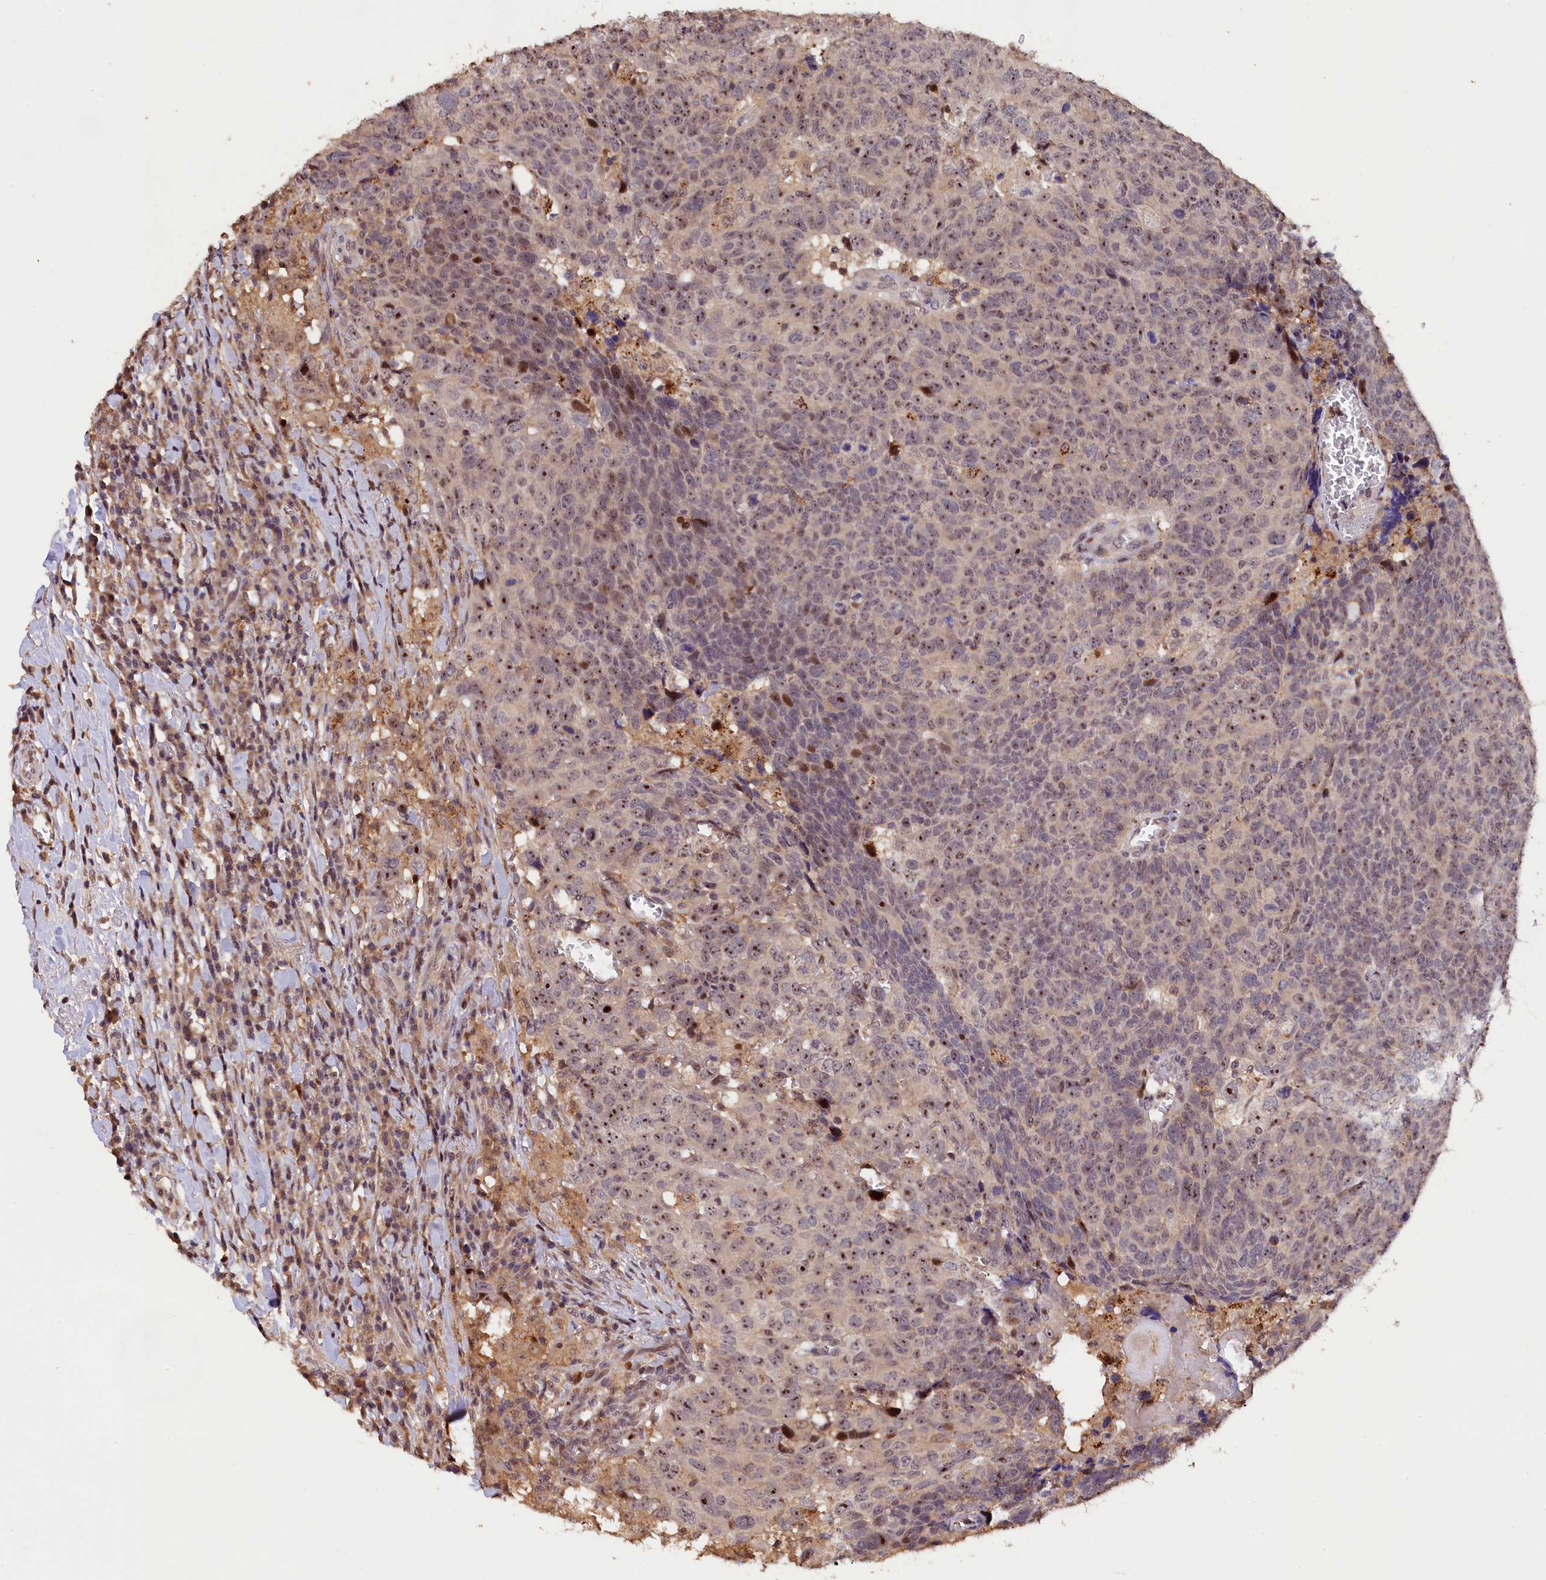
{"staining": {"intensity": "moderate", "quantity": "25%-75%", "location": "nuclear"}, "tissue": "head and neck cancer", "cell_type": "Tumor cells", "image_type": "cancer", "snomed": [{"axis": "morphology", "description": "Squamous cell carcinoma, NOS"}, {"axis": "topography", "description": "Head-Neck"}], "caption": "This image demonstrates immunohistochemistry staining of head and neck cancer, with medium moderate nuclear expression in about 25%-75% of tumor cells.", "gene": "PHAF1", "patient": {"sex": "male", "age": 66}}